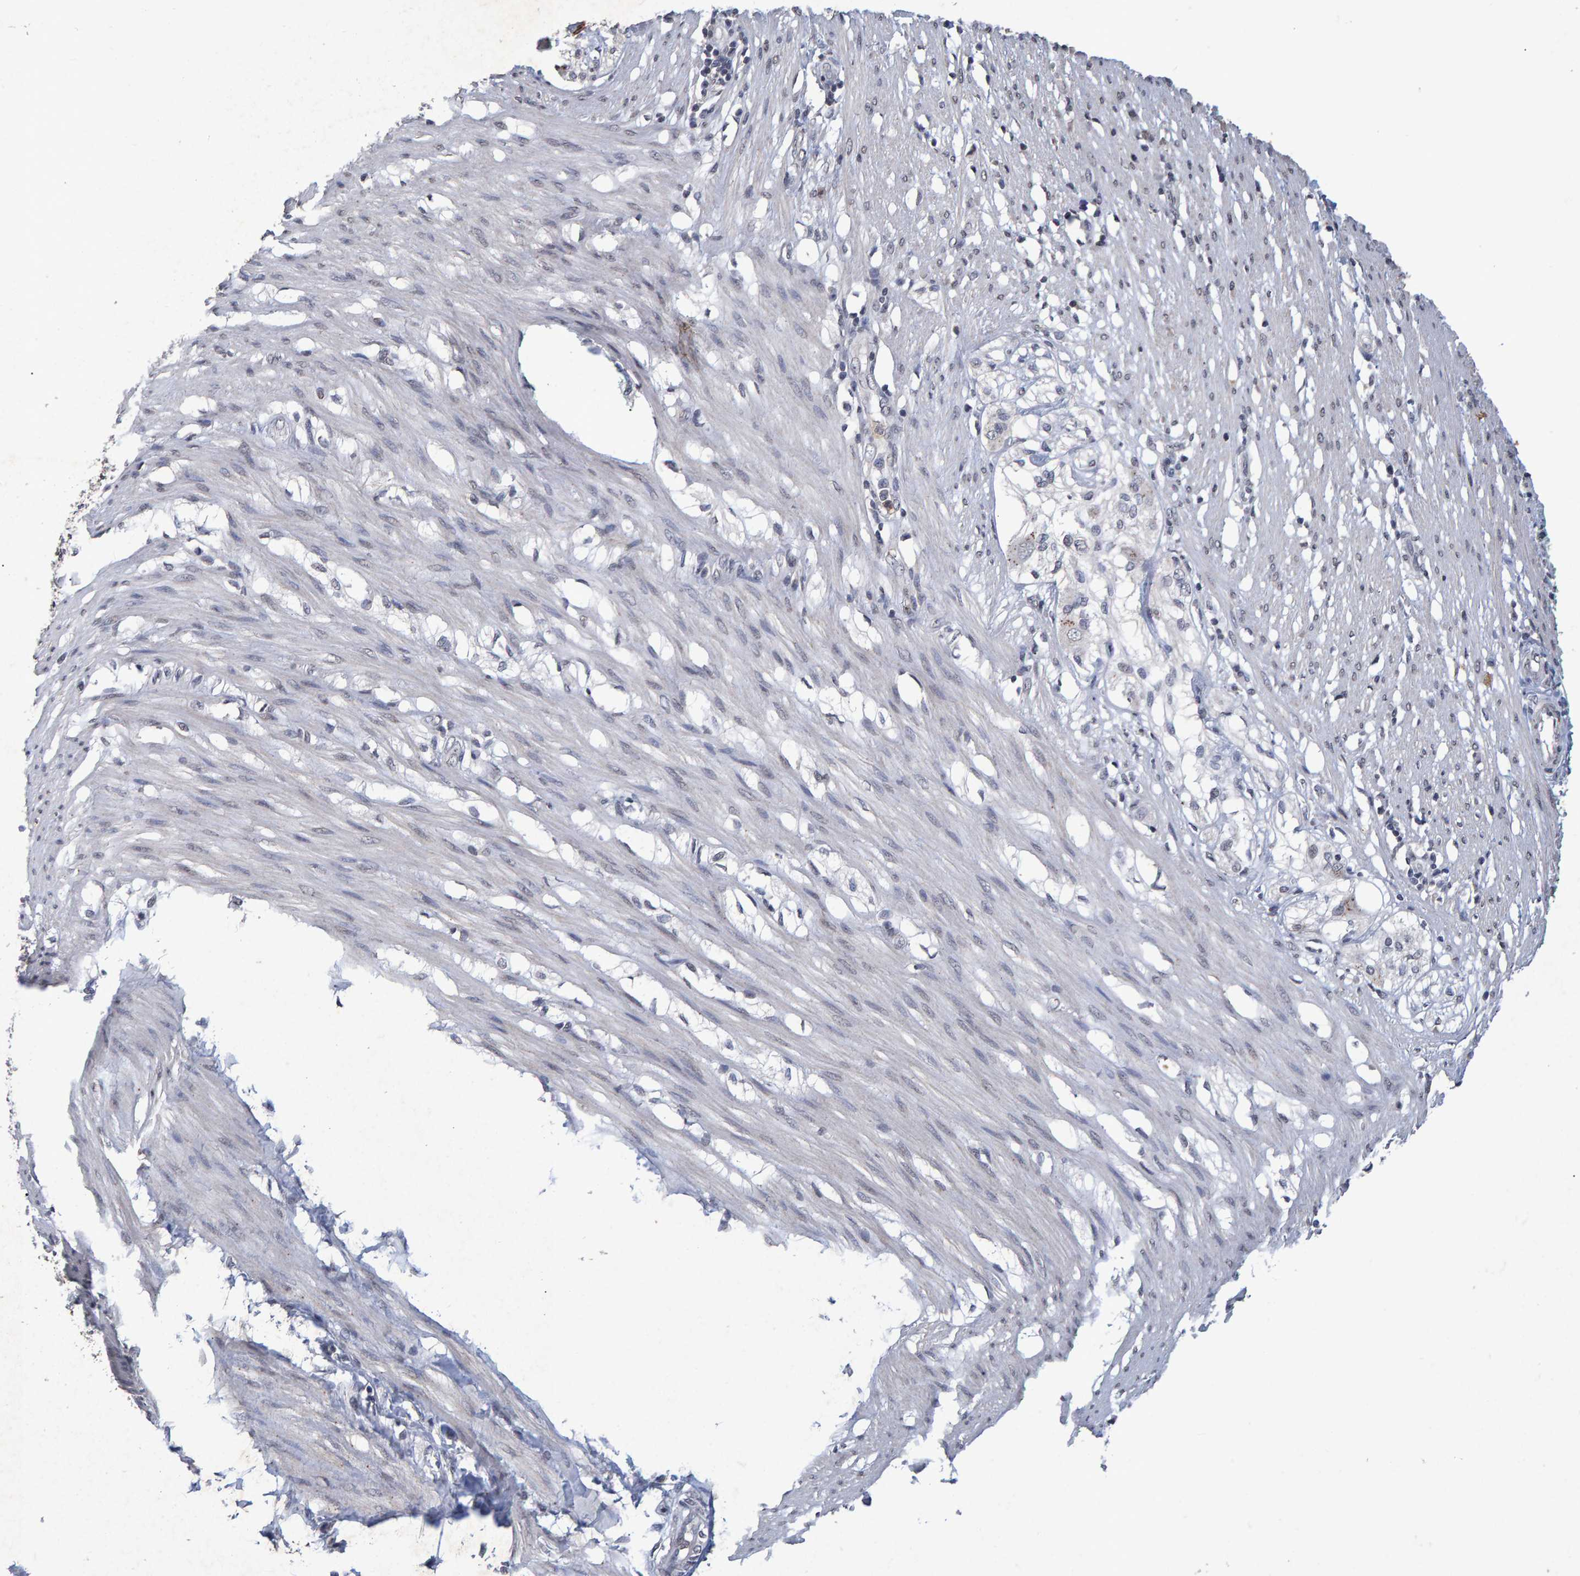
{"staining": {"intensity": "weak", "quantity": "<25%", "location": "nuclear"}, "tissue": "smooth muscle", "cell_type": "Smooth muscle cells", "image_type": "normal", "snomed": [{"axis": "morphology", "description": "Normal tissue, NOS"}, {"axis": "morphology", "description": "Adenocarcinoma, NOS"}, {"axis": "topography", "description": "Smooth muscle"}, {"axis": "topography", "description": "Colon"}], "caption": "A high-resolution image shows IHC staining of unremarkable smooth muscle, which shows no significant staining in smooth muscle cells.", "gene": "GALC", "patient": {"sex": "male", "age": 14}}